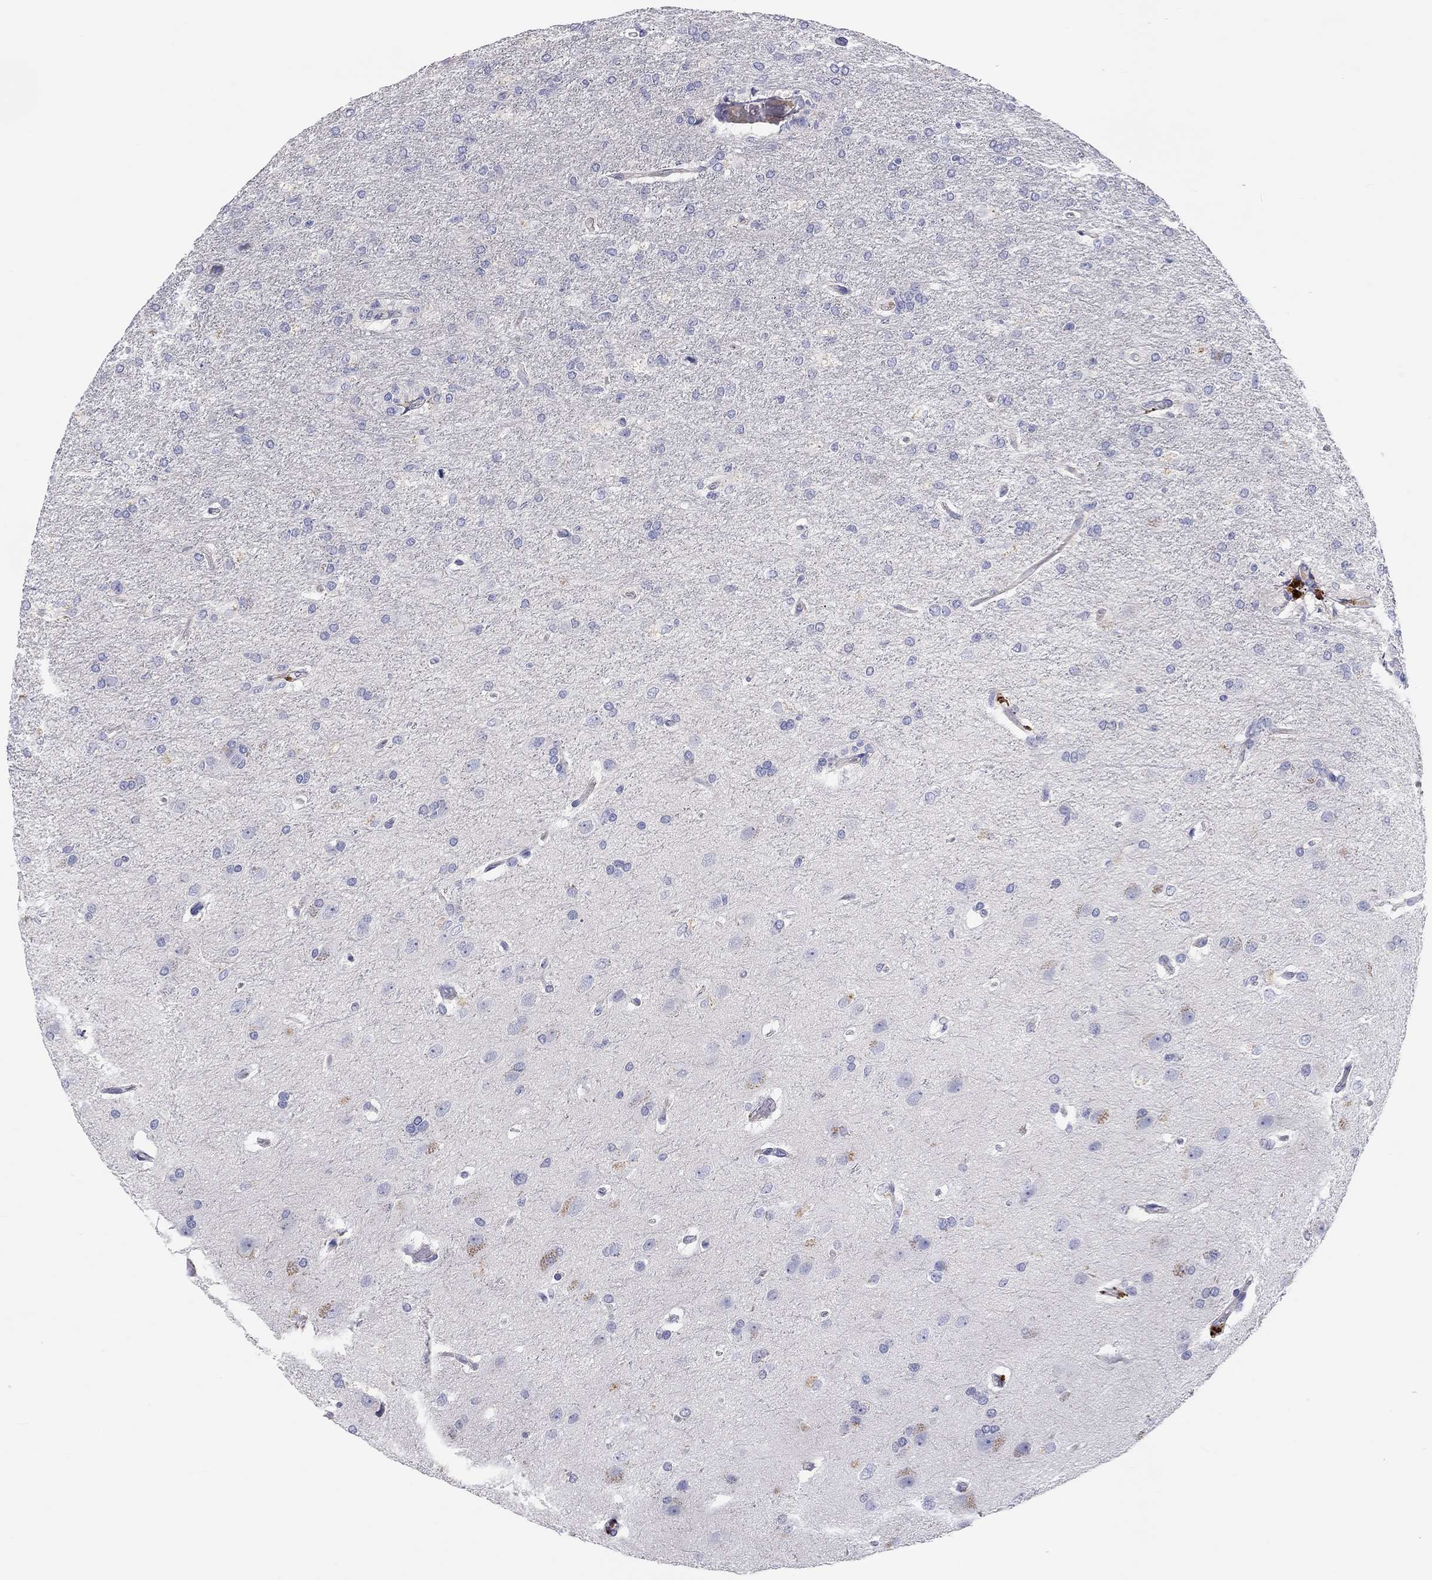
{"staining": {"intensity": "negative", "quantity": "none", "location": "none"}, "tissue": "glioma", "cell_type": "Tumor cells", "image_type": "cancer", "snomed": [{"axis": "morphology", "description": "Glioma, malignant, High grade"}, {"axis": "topography", "description": "Brain"}], "caption": "High magnification brightfield microscopy of glioma stained with DAB (3,3'-diaminobenzidine) (brown) and counterstained with hematoxylin (blue): tumor cells show no significant expression.", "gene": "ST7L", "patient": {"sex": "male", "age": 68}}